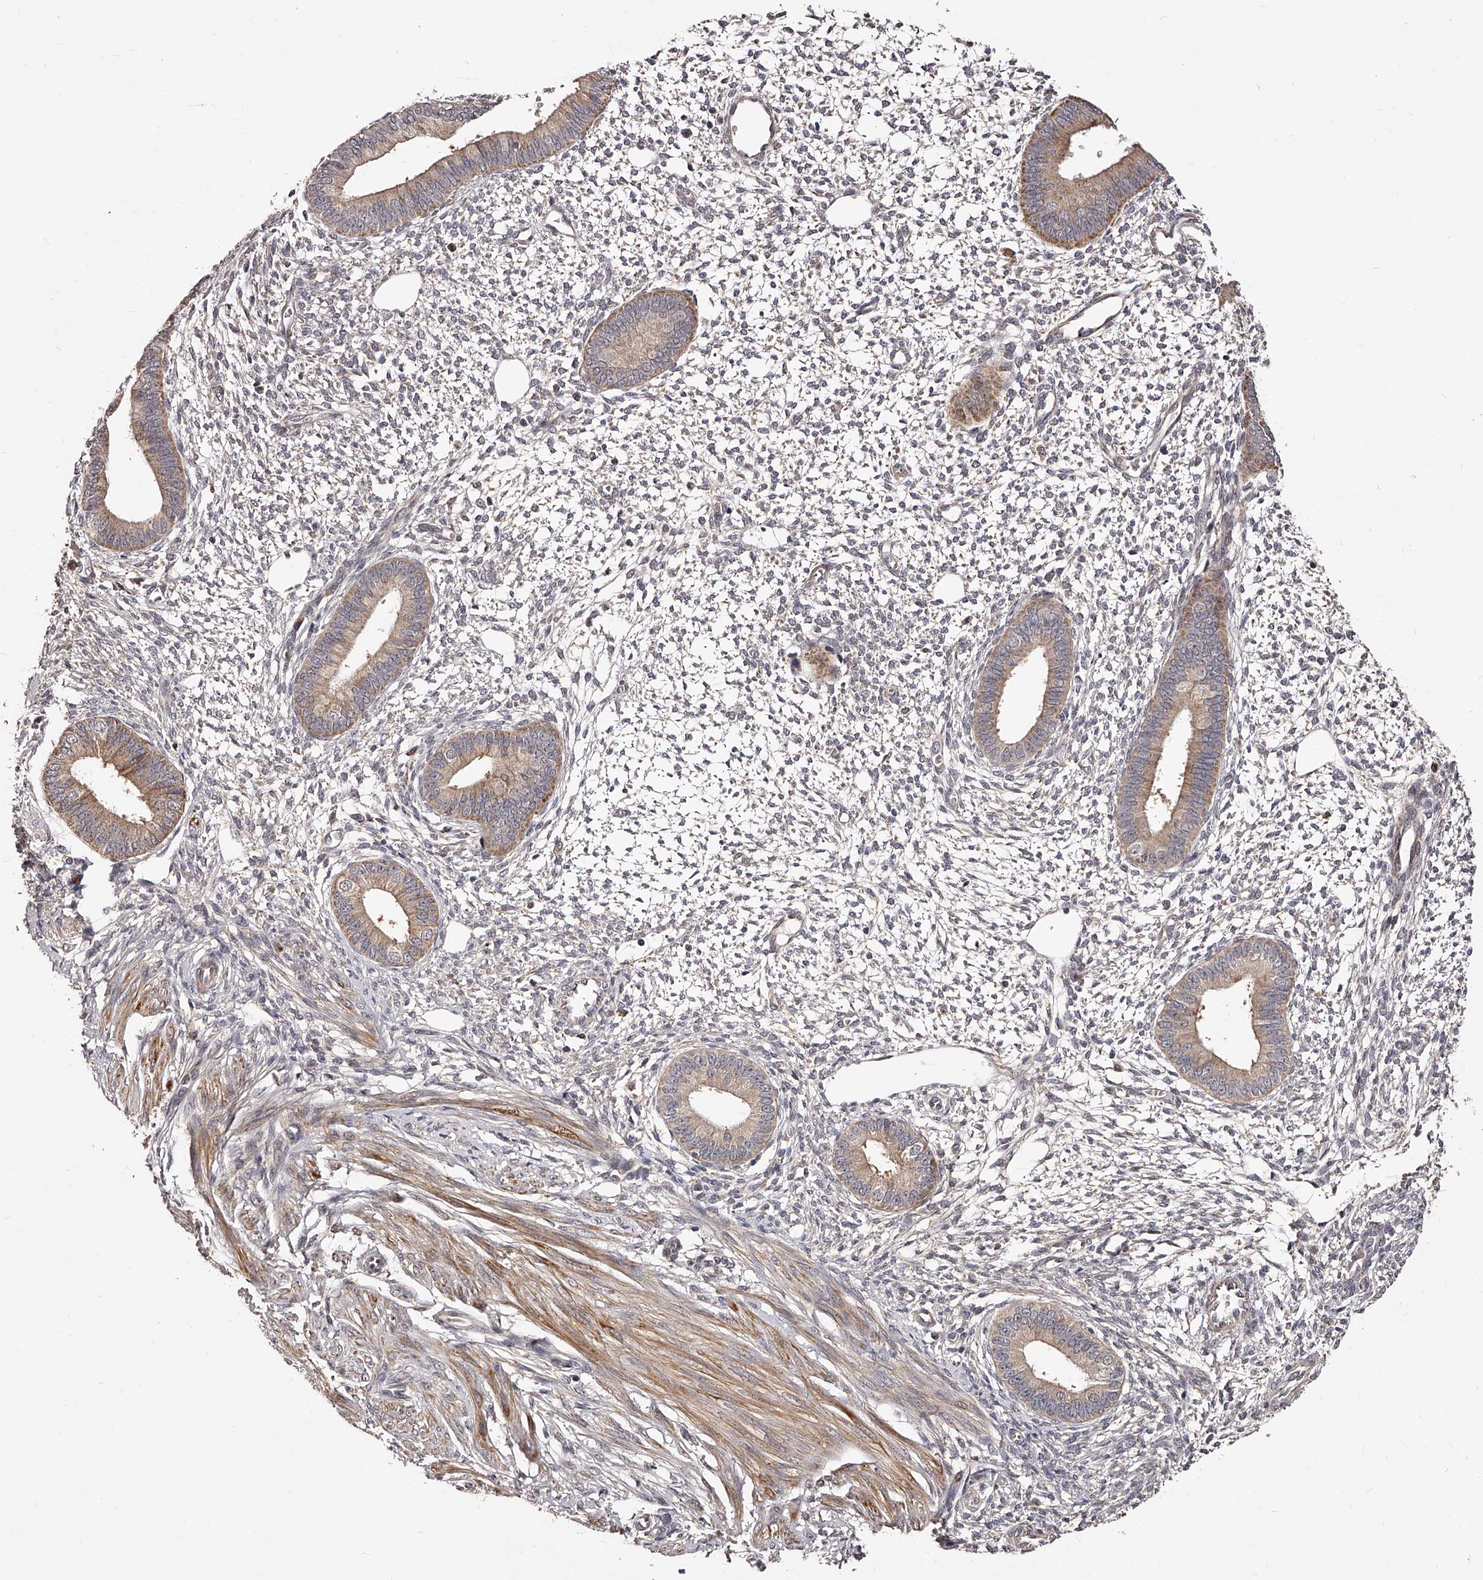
{"staining": {"intensity": "negative", "quantity": "none", "location": "none"}, "tissue": "endometrium", "cell_type": "Cells in endometrial stroma", "image_type": "normal", "snomed": [{"axis": "morphology", "description": "Normal tissue, NOS"}, {"axis": "topography", "description": "Endometrium"}], "caption": "Cells in endometrial stroma show no significant protein staining in unremarkable endometrium. Brightfield microscopy of IHC stained with DAB (brown) and hematoxylin (blue), captured at high magnification.", "gene": "ZNF502", "patient": {"sex": "female", "age": 46}}